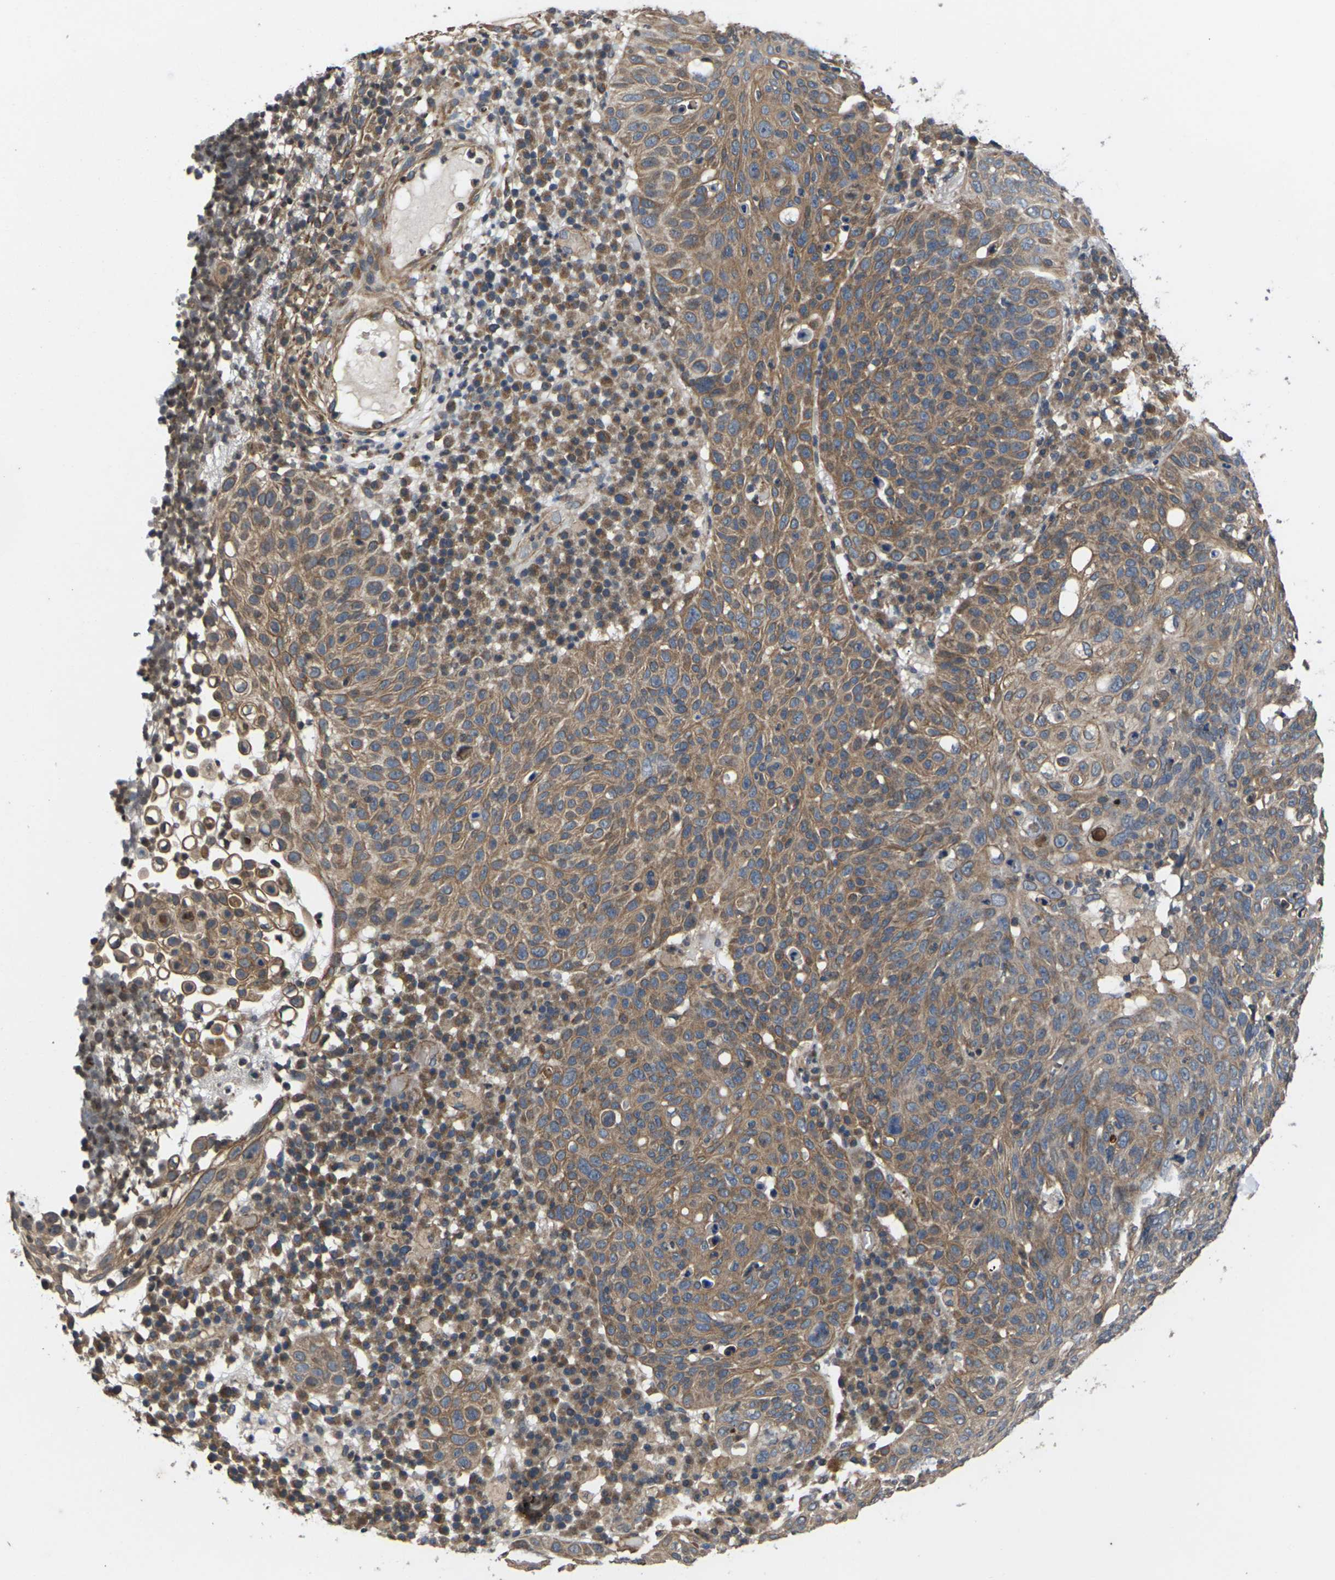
{"staining": {"intensity": "moderate", "quantity": ">75%", "location": "cytoplasmic/membranous"}, "tissue": "skin cancer", "cell_type": "Tumor cells", "image_type": "cancer", "snomed": [{"axis": "morphology", "description": "Squamous cell carcinoma in situ, NOS"}, {"axis": "morphology", "description": "Squamous cell carcinoma, NOS"}, {"axis": "topography", "description": "Skin"}], "caption": "An immunohistochemistry (IHC) image of neoplastic tissue is shown. Protein staining in brown labels moderate cytoplasmic/membranous positivity in skin cancer within tumor cells. The protein is shown in brown color, while the nuclei are stained blue.", "gene": "DKK2", "patient": {"sex": "male", "age": 93}}